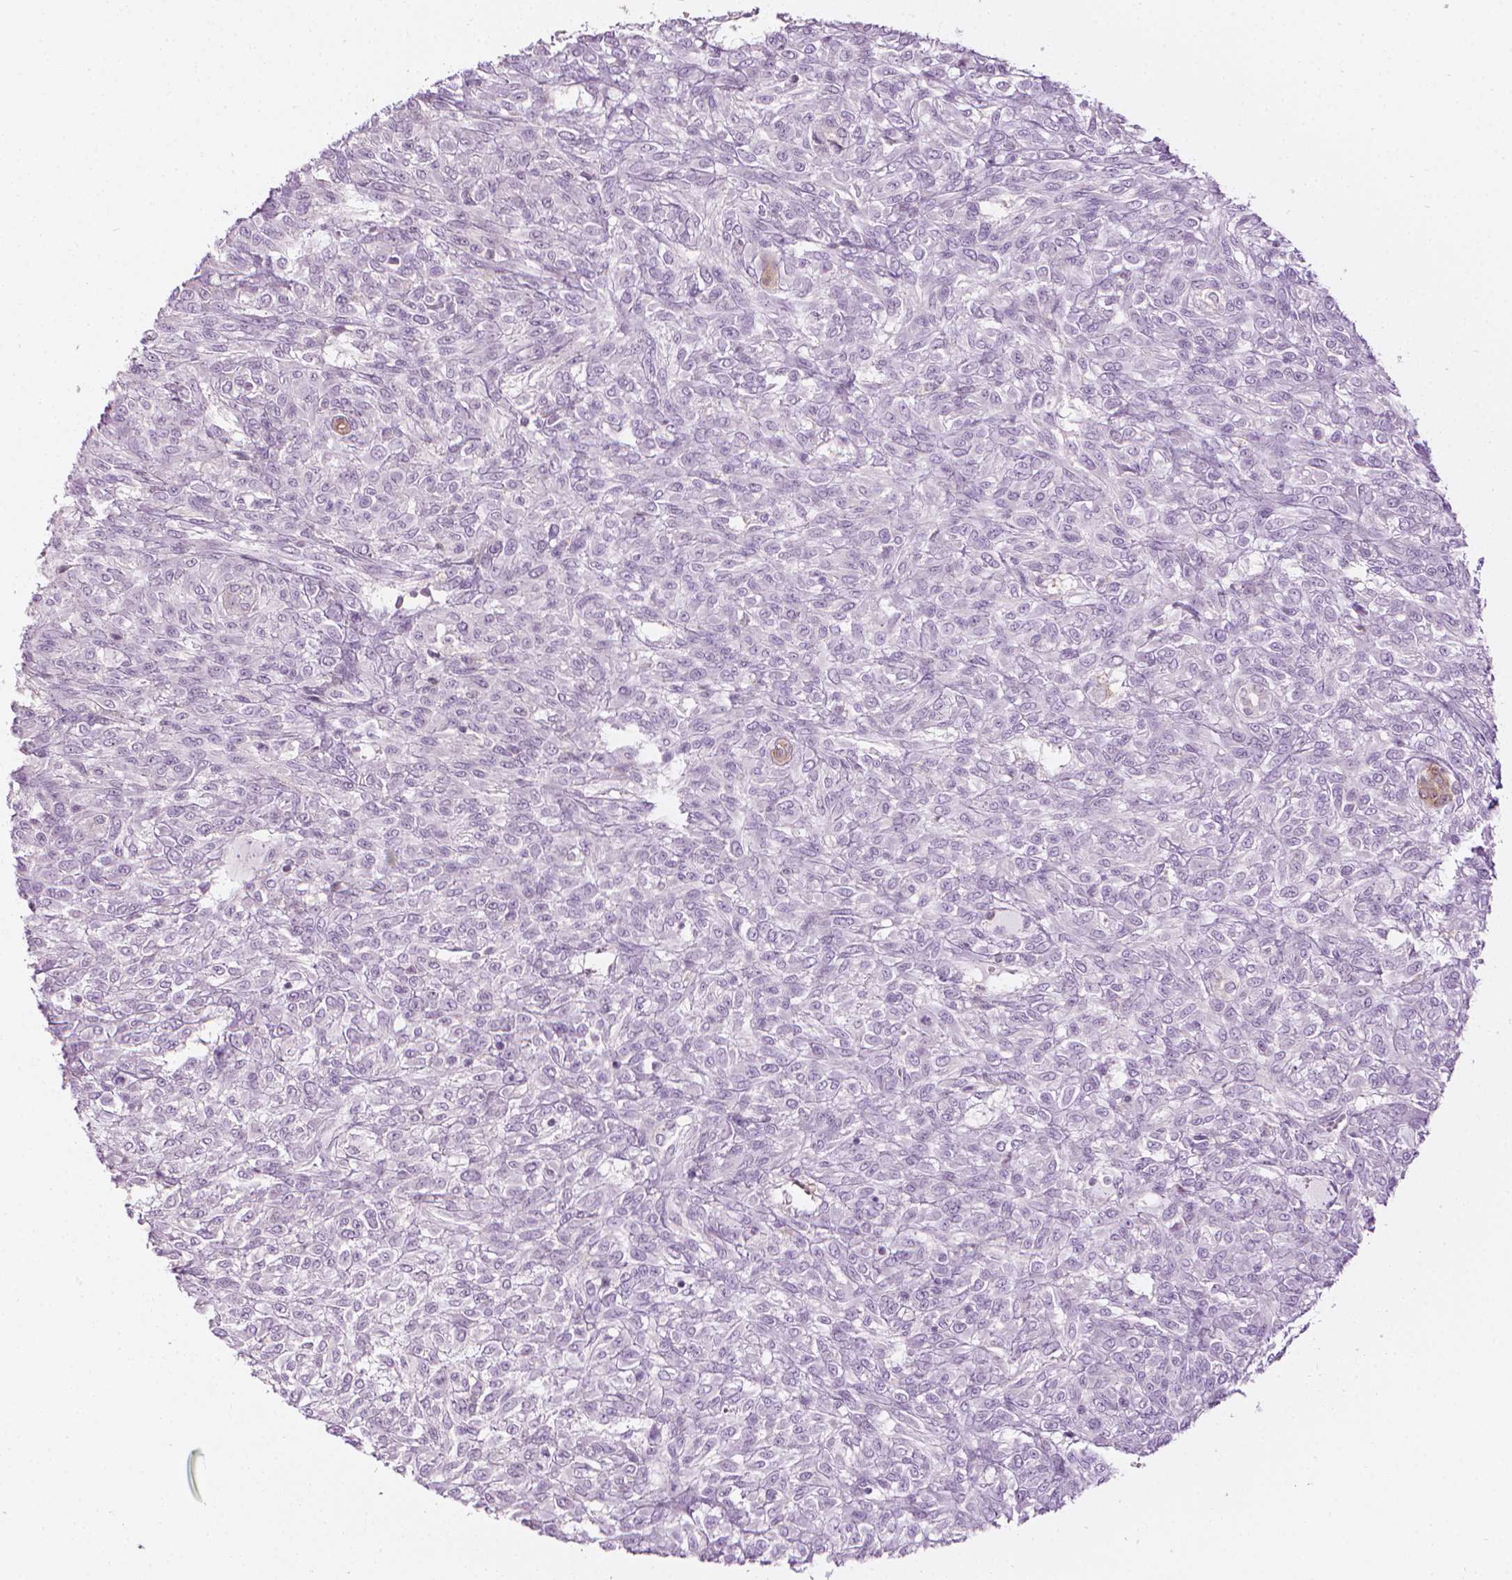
{"staining": {"intensity": "negative", "quantity": "none", "location": "none"}, "tissue": "renal cancer", "cell_type": "Tumor cells", "image_type": "cancer", "snomed": [{"axis": "morphology", "description": "Adenocarcinoma, NOS"}, {"axis": "topography", "description": "Kidney"}], "caption": "Immunohistochemistry of adenocarcinoma (renal) demonstrates no staining in tumor cells.", "gene": "SHMT1", "patient": {"sex": "male", "age": 58}}